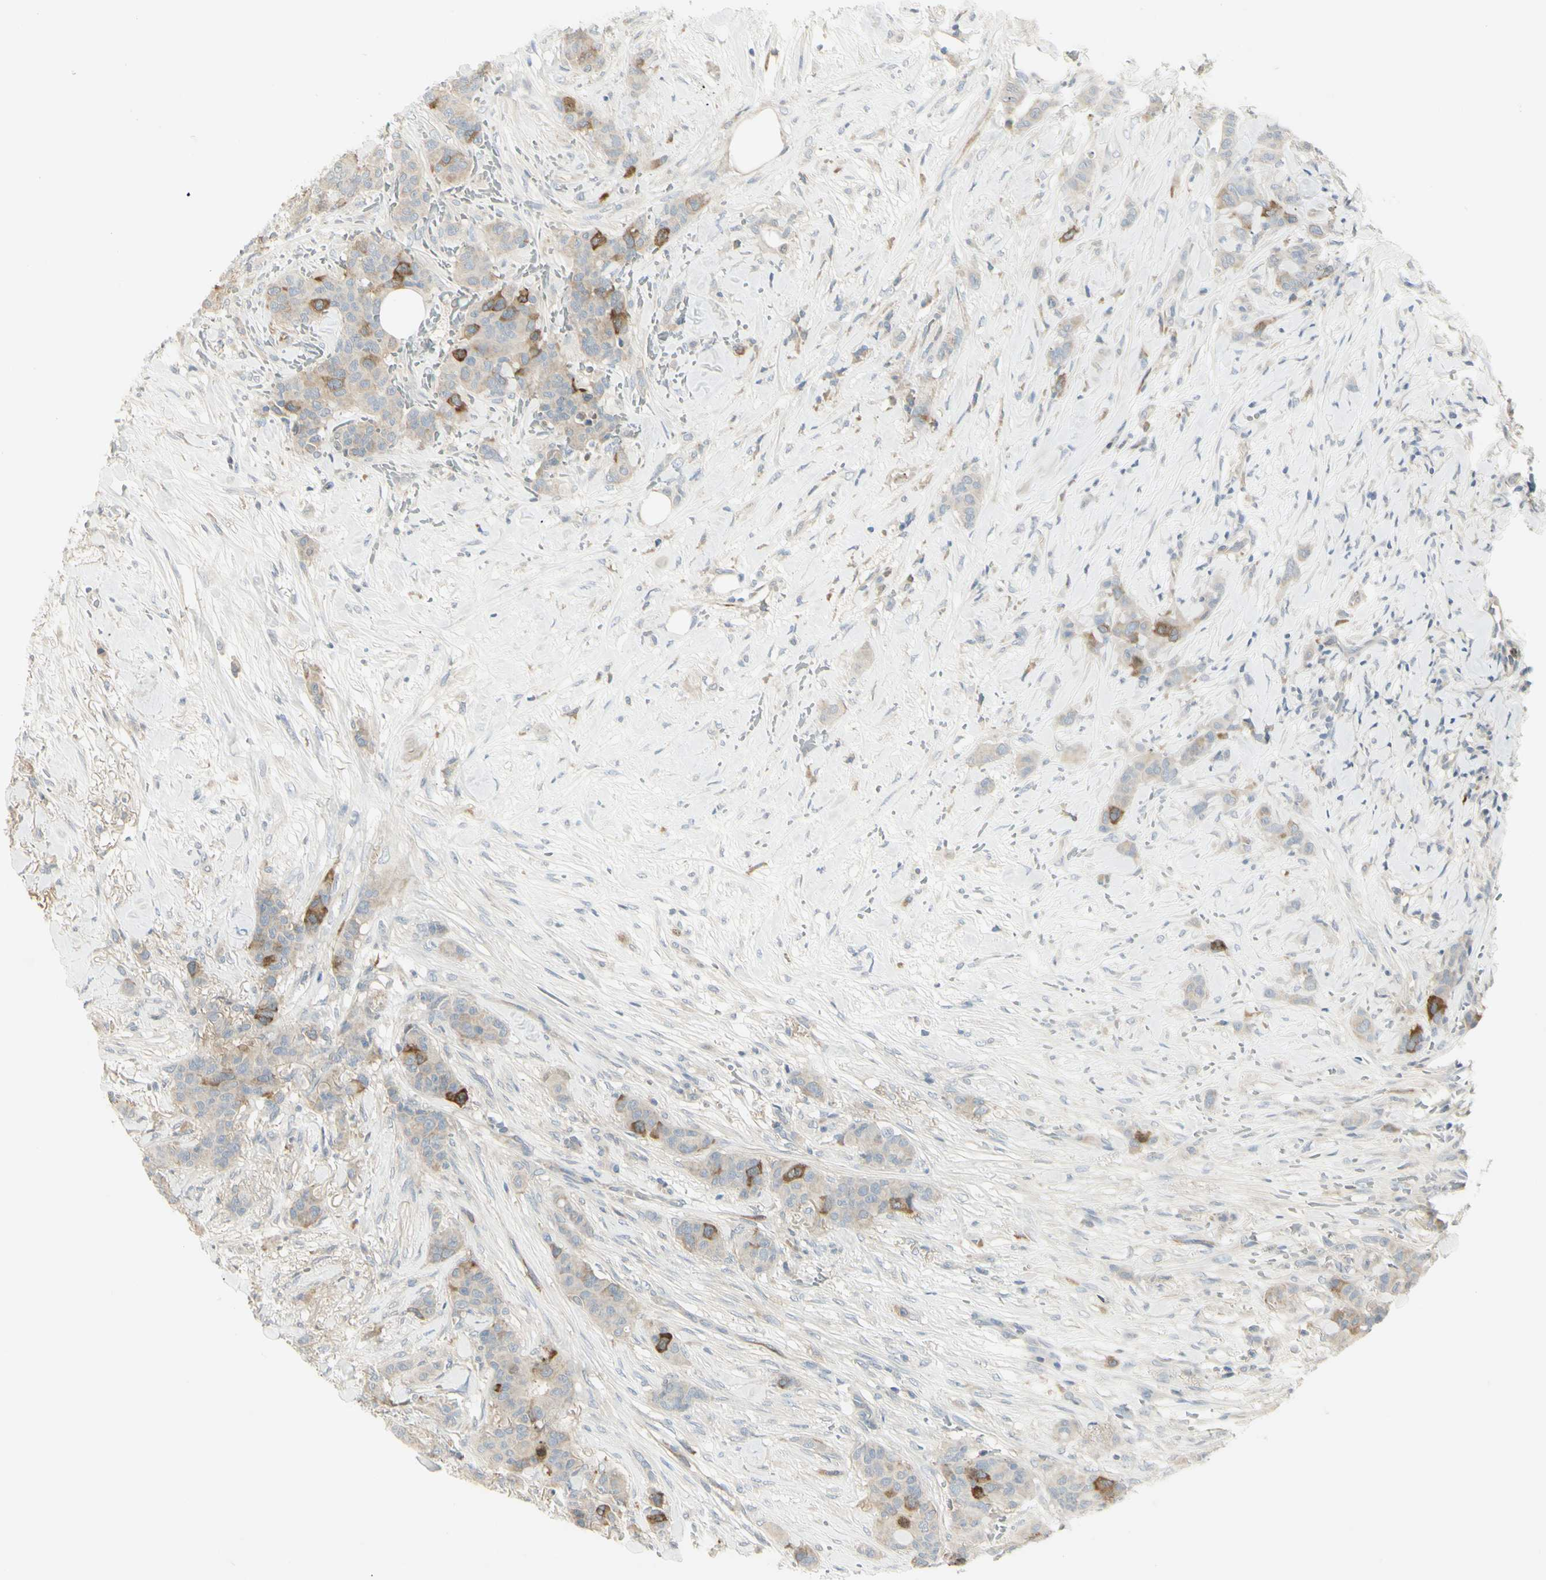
{"staining": {"intensity": "strong", "quantity": "<25%", "location": "cytoplasmic/membranous"}, "tissue": "breast cancer", "cell_type": "Tumor cells", "image_type": "cancer", "snomed": [{"axis": "morphology", "description": "Duct carcinoma"}, {"axis": "topography", "description": "Breast"}], "caption": "Immunohistochemical staining of breast cancer (invasive ductal carcinoma) shows strong cytoplasmic/membranous protein staining in about <25% of tumor cells. (DAB = brown stain, brightfield microscopy at high magnification).", "gene": "CCNB2", "patient": {"sex": "female", "age": 40}}